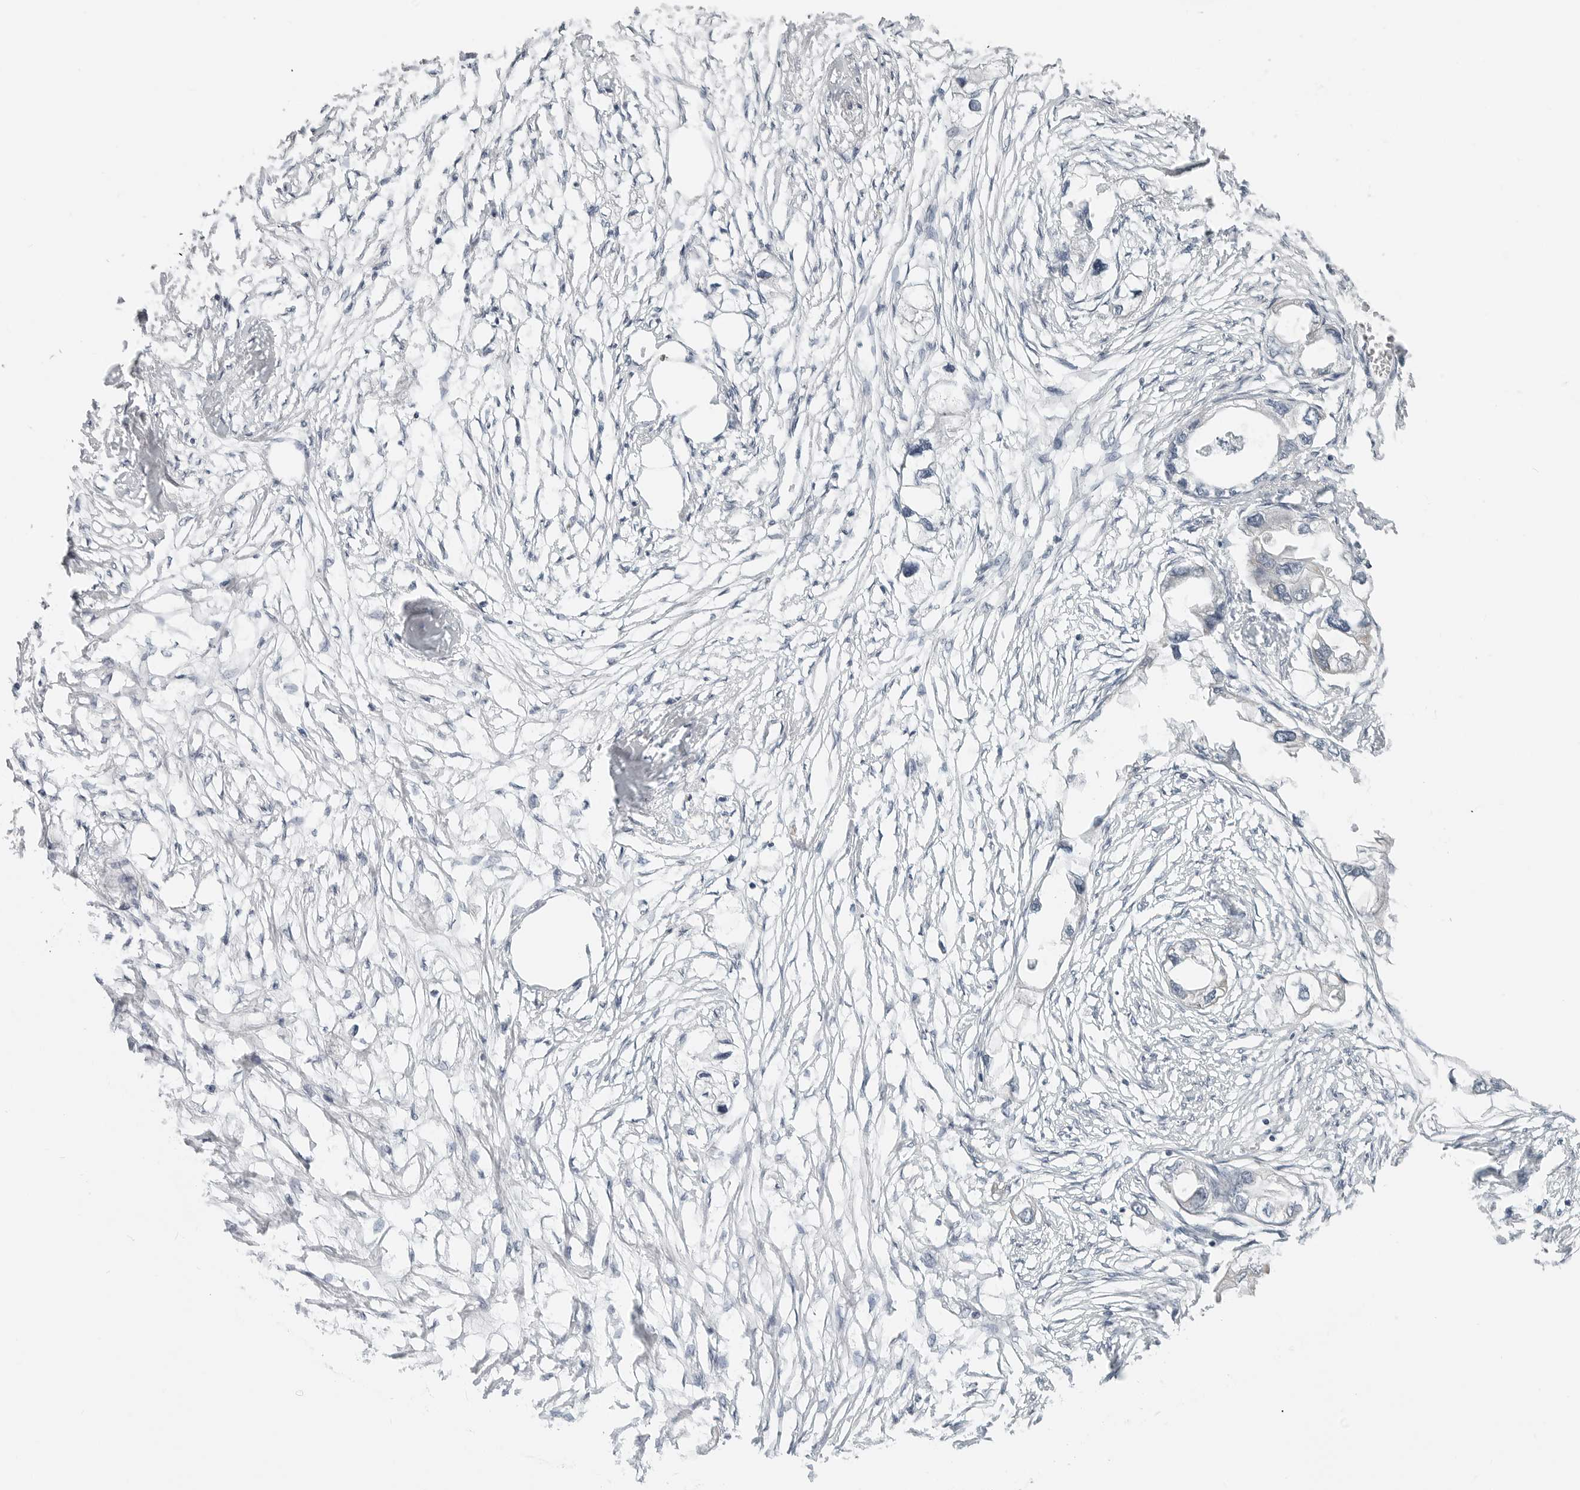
{"staining": {"intensity": "negative", "quantity": "none", "location": "none"}, "tissue": "endometrial cancer", "cell_type": "Tumor cells", "image_type": "cancer", "snomed": [{"axis": "morphology", "description": "Adenocarcinoma, NOS"}, {"axis": "morphology", "description": "Adenocarcinoma, metastatic, NOS"}, {"axis": "topography", "description": "Adipose tissue"}, {"axis": "topography", "description": "Endometrium"}], "caption": "An image of endometrial cancer stained for a protein demonstrates no brown staining in tumor cells.", "gene": "IL12RB2", "patient": {"sex": "female", "age": 67}}